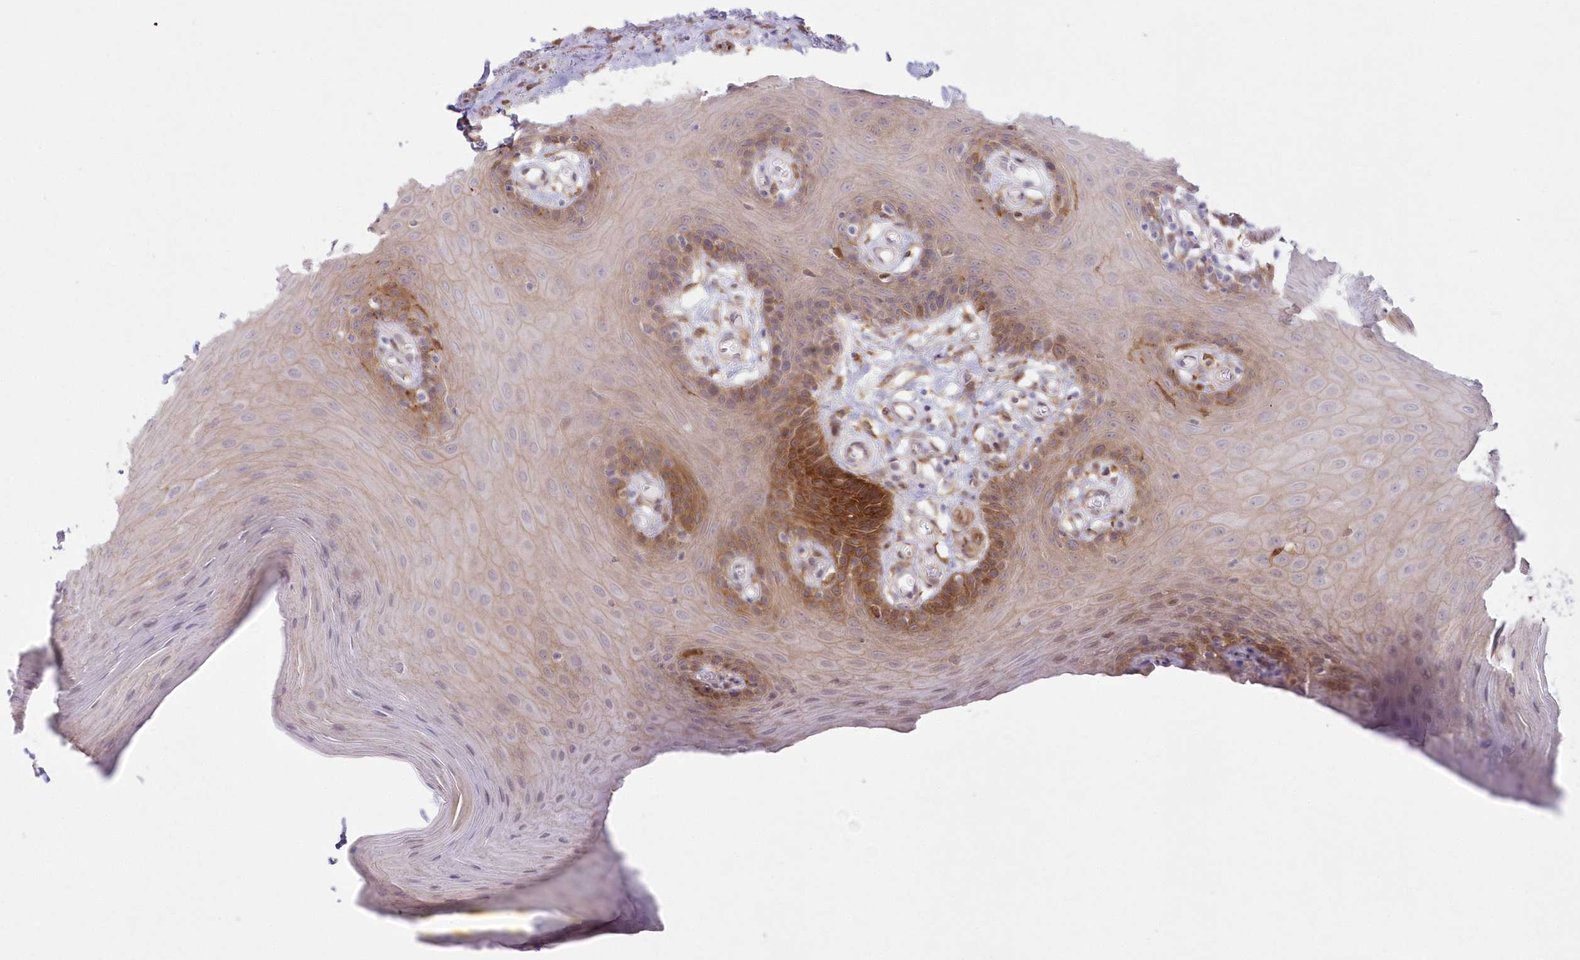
{"staining": {"intensity": "moderate", "quantity": "25%-75%", "location": "cytoplasmic/membranous"}, "tissue": "oral mucosa", "cell_type": "Squamous epithelial cells", "image_type": "normal", "snomed": [{"axis": "morphology", "description": "Normal tissue, NOS"}, {"axis": "morphology", "description": "Squamous cell carcinoma, NOS"}, {"axis": "topography", "description": "Skeletal muscle"}, {"axis": "topography", "description": "Oral tissue"}, {"axis": "topography", "description": "Salivary gland"}, {"axis": "topography", "description": "Head-Neck"}], "caption": "Immunohistochemical staining of normal human oral mucosa exhibits moderate cytoplasmic/membranous protein staining in approximately 25%-75% of squamous epithelial cells.", "gene": "SH3PXD2B", "patient": {"sex": "male", "age": 54}}